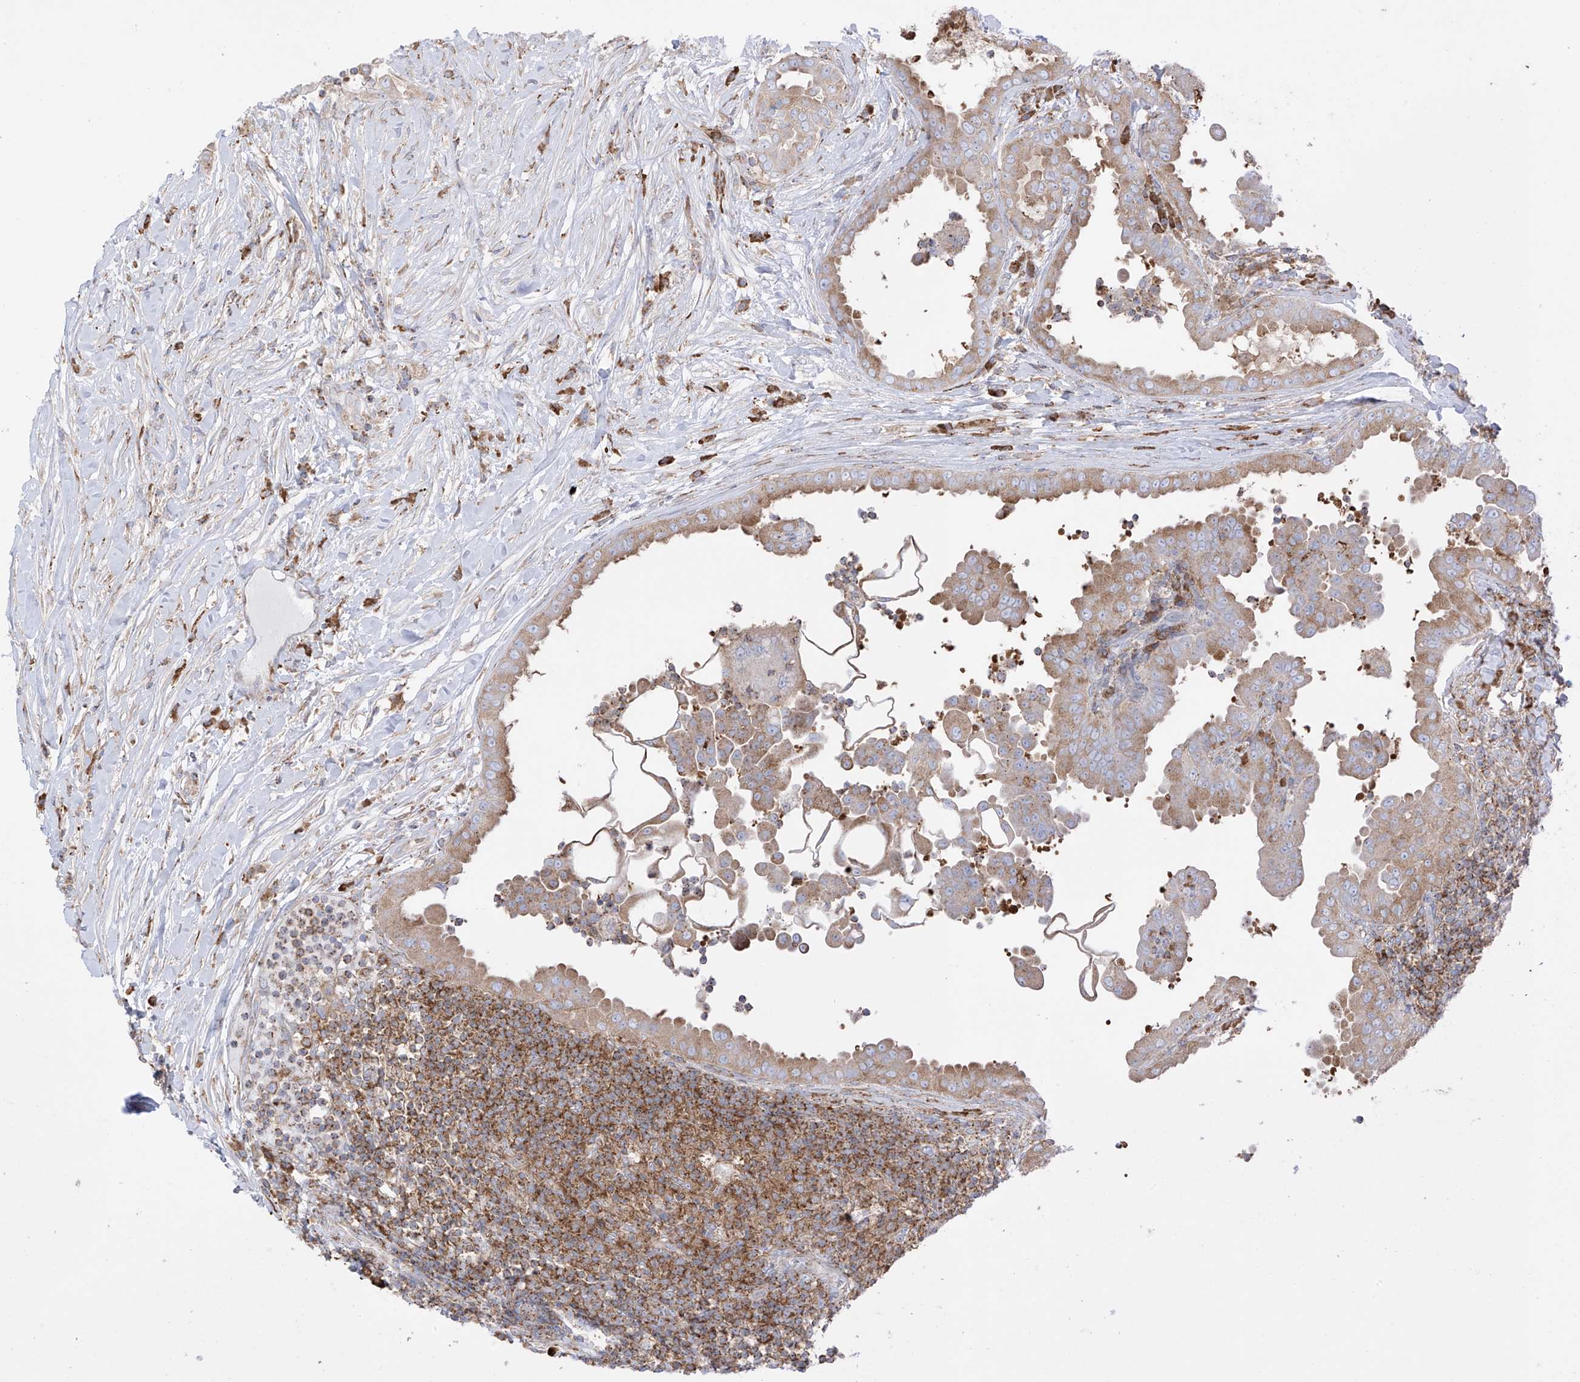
{"staining": {"intensity": "moderate", "quantity": "<25%", "location": "cytoplasmic/membranous"}, "tissue": "thyroid cancer", "cell_type": "Tumor cells", "image_type": "cancer", "snomed": [{"axis": "morphology", "description": "Papillary adenocarcinoma, NOS"}, {"axis": "topography", "description": "Thyroid gland"}], "caption": "Moderate cytoplasmic/membranous protein expression is seen in approximately <25% of tumor cells in thyroid cancer.", "gene": "XKR3", "patient": {"sex": "male", "age": 33}}